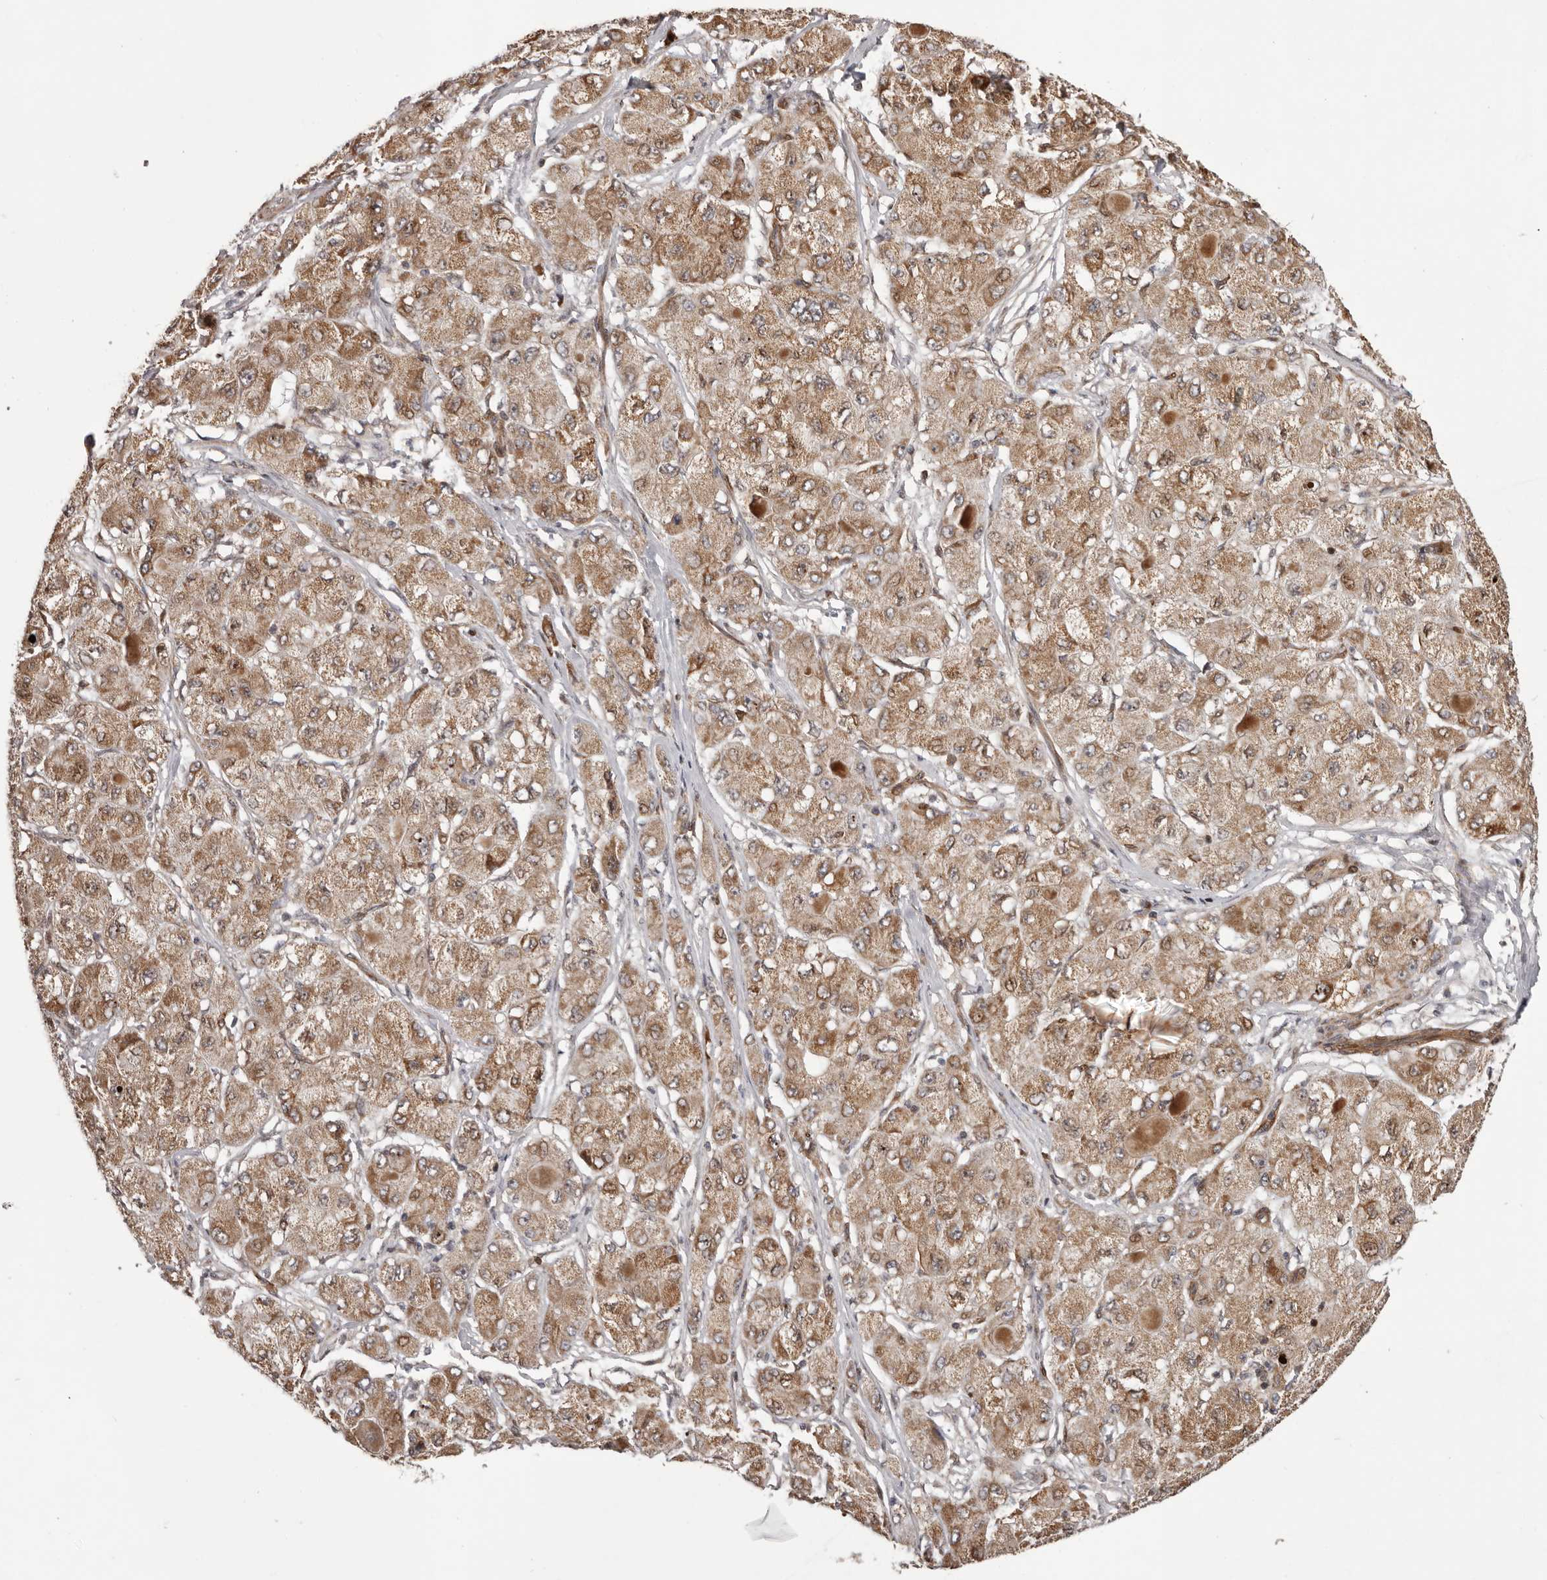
{"staining": {"intensity": "moderate", "quantity": ">75%", "location": "cytoplasmic/membranous"}, "tissue": "liver cancer", "cell_type": "Tumor cells", "image_type": "cancer", "snomed": [{"axis": "morphology", "description": "Carcinoma, Hepatocellular, NOS"}, {"axis": "topography", "description": "Liver"}], "caption": "A histopathology image of liver hepatocellular carcinoma stained for a protein displays moderate cytoplasmic/membranous brown staining in tumor cells. (IHC, brightfield microscopy, high magnification).", "gene": "GFOD1", "patient": {"sex": "male", "age": 80}}